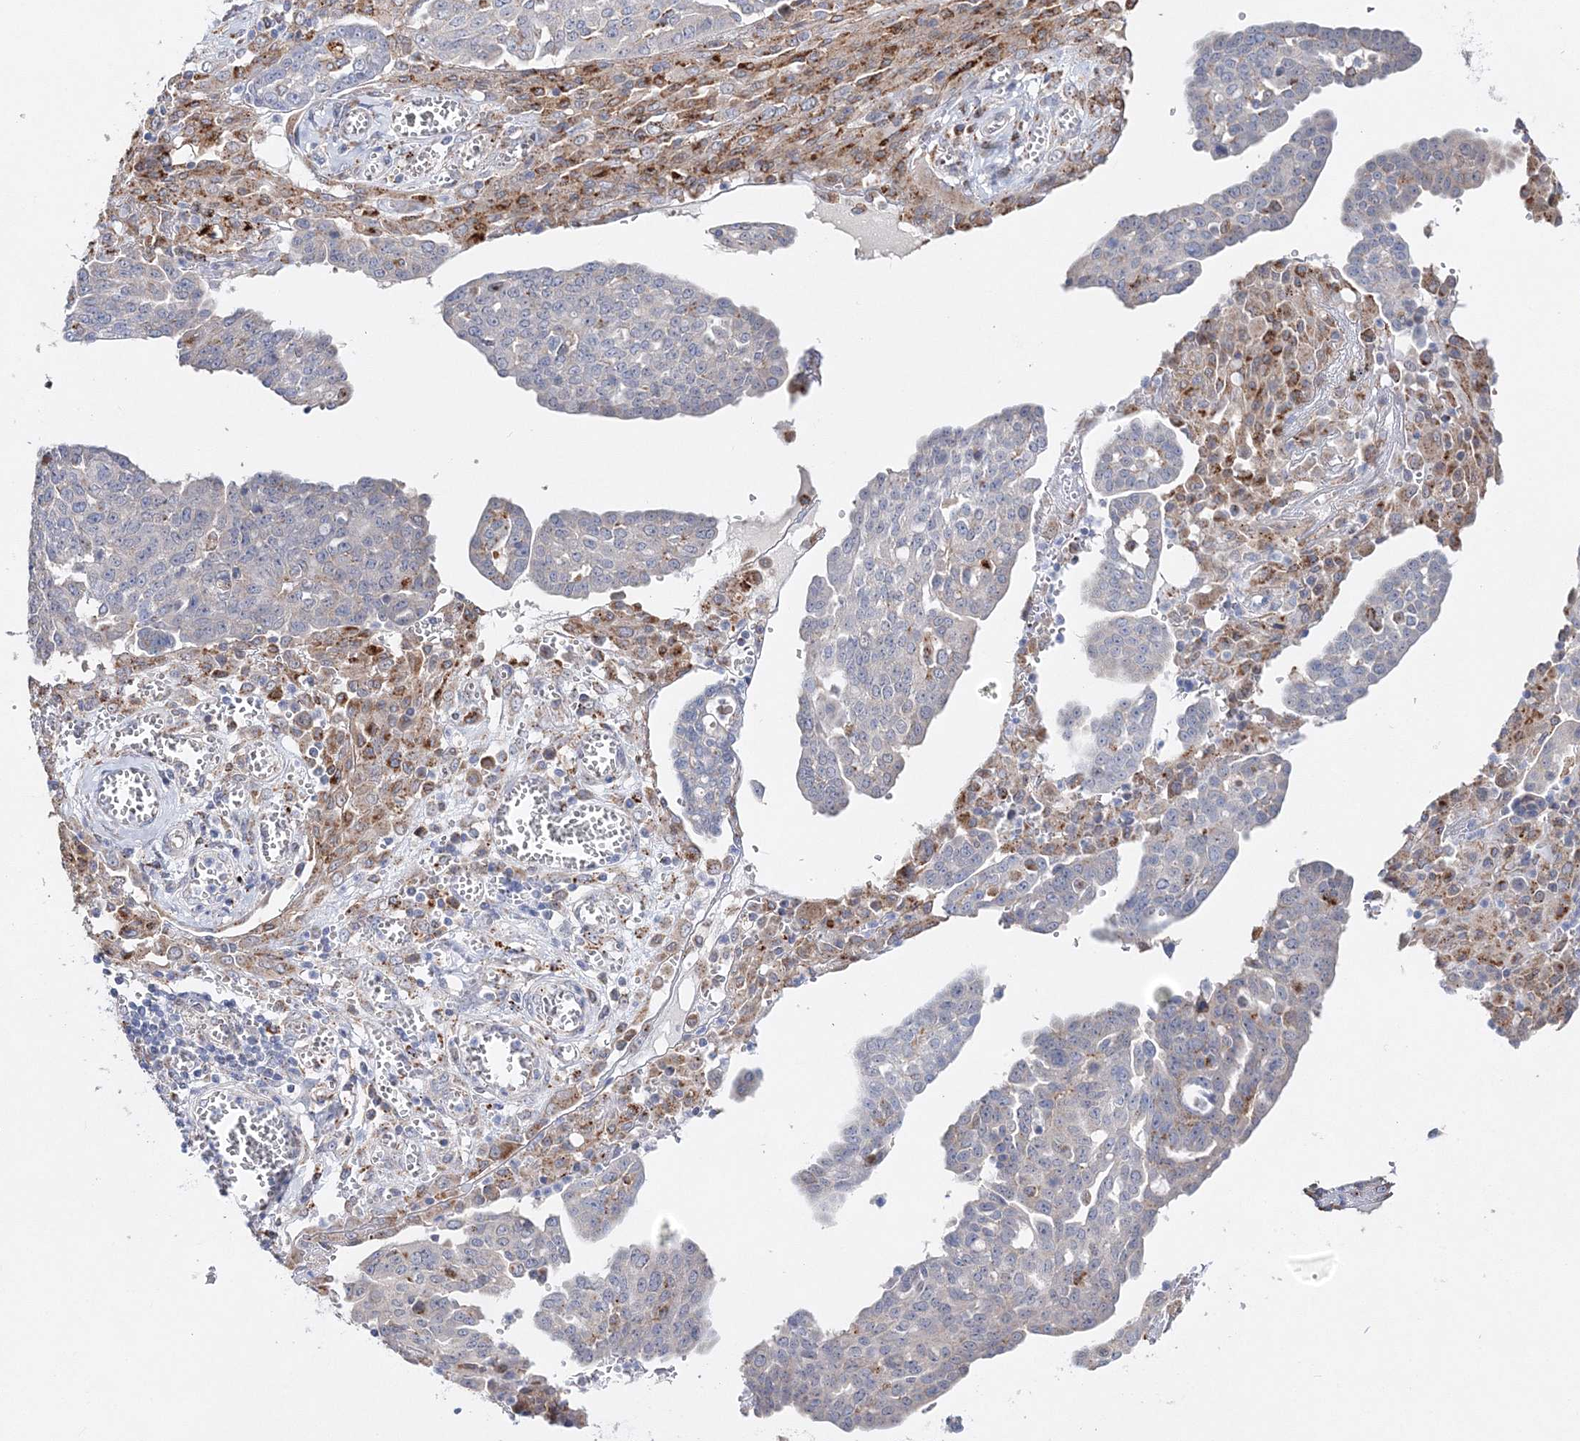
{"staining": {"intensity": "negative", "quantity": "none", "location": "none"}, "tissue": "ovarian cancer", "cell_type": "Tumor cells", "image_type": "cancer", "snomed": [{"axis": "morphology", "description": "Cystadenocarcinoma, serous, NOS"}, {"axis": "topography", "description": "Soft tissue"}, {"axis": "topography", "description": "Ovary"}], "caption": "IHC histopathology image of ovarian cancer stained for a protein (brown), which displays no staining in tumor cells.", "gene": "C3orf38", "patient": {"sex": "female", "age": 57}}